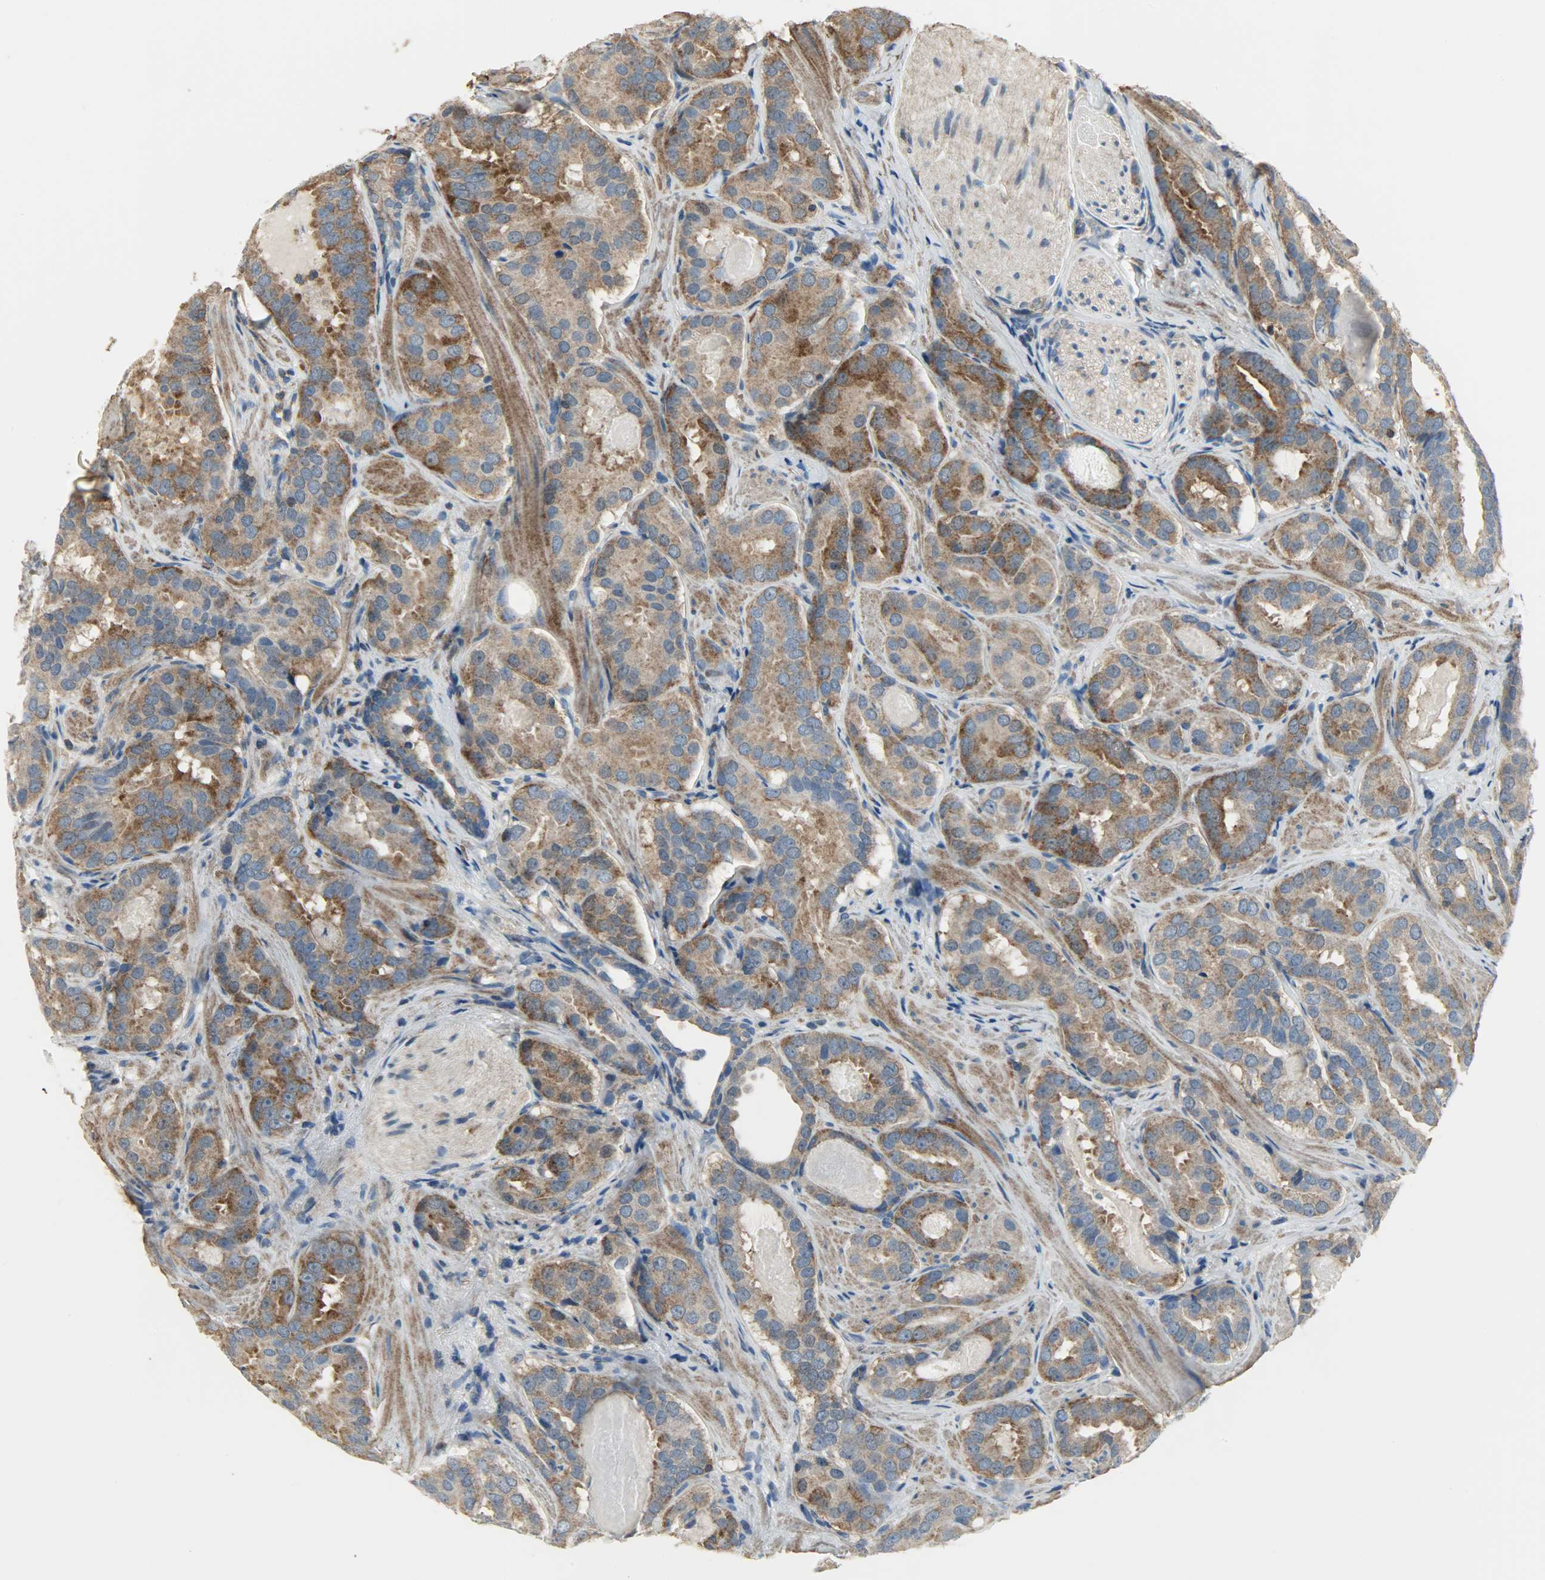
{"staining": {"intensity": "moderate", "quantity": ">75%", "location": "cytoplasmic/membranous"}, "tissue": "prostate cancer", "cell_type": "Tumor cells", "image_type": "cancer", "snomed": [{"axis": "morphology", "description": "Adenocarcinoma, Low grade"}, {"axis": "topography", "description": "Prostate"}], "caption": "A high-resolution photomicrograph shows immunohistochemistry staining of prostate cancer, which exhibits moderate cytoplasmic/membranous positivity in approximately >75% of tumor cells. The staining is performed using DAB brown chromogen to label protein expression. The nuclei are counter-stained blue using hematoxylin.", "gene": "DNAJA4", "patient": {"sex": "male", "age": 59}}